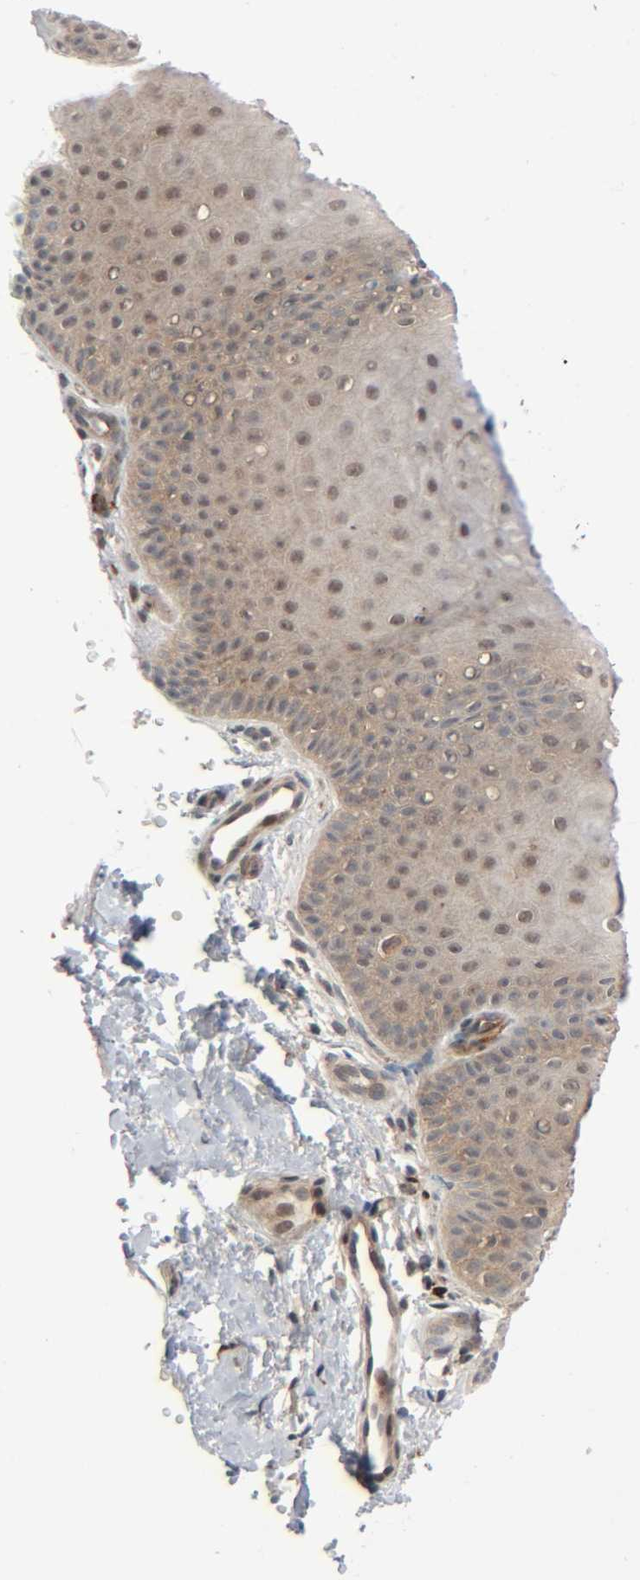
{"staining": {"intensity": "moderate", "quantity": ">75%", "location": "cytoplasmic/membranous"}, "tissue": "cervix", "cell_type": "Glandular cells", "image_type": "normal", "snomed": [{"axis": "morphology", "description": "Normal tissue, NOS"}, {"axis": "topography", "description": "Cervix"}], "caption": "Cervix stained with immunohistochemistry displays moderate cytoplasmic/membranous positivity in approximately >75% of glandular cells. (DAB (3,3'-diaminobenzidine) IHC, brown staining for protein, blue staining for nuclei).", "gene": "PPP2R1B", "patient": {"sex": "female", "age": 55}}